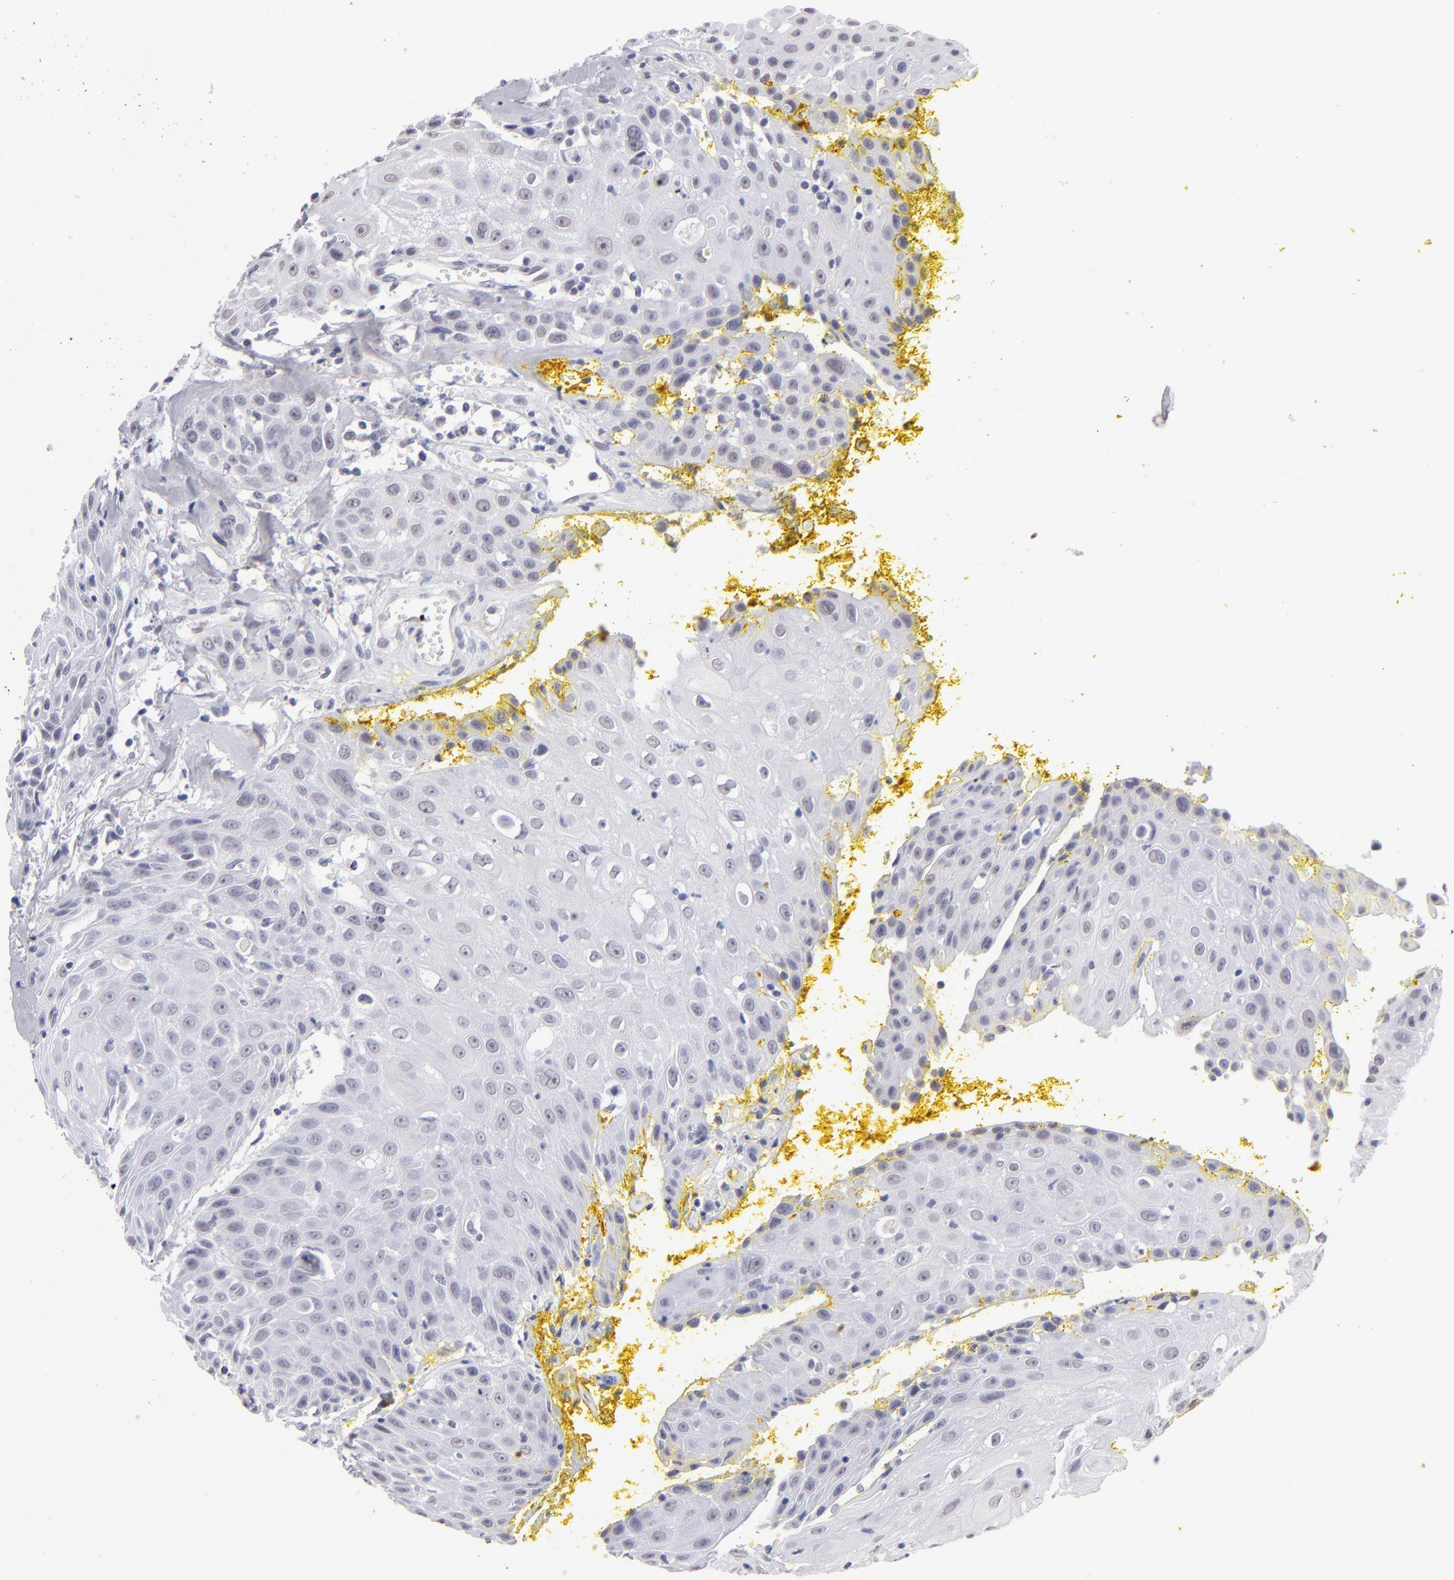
{"staining": {"intensity": "negative", "quantity": "none", "location": "none"}, "tissue": "head and neck cancer", "cell_type": "Tumor cells", "image_type": "cancer", "snomed": [{"axis": "morphology", "description": "Squamous cell carcinoma, NOS"}, {"axis": "topography", "description": "Oral tissue"}, {"axis": "topography", "description": "Head-Neck"}], "caption": "DAB (3,3'-diaminobenzidine) immunohistochemical staining of squamous cell carcinoma (head and neck) reveals no significant staining in tumor cells.", "gene": "TEX11", "patient": {"sex": "female", "age": 82}}